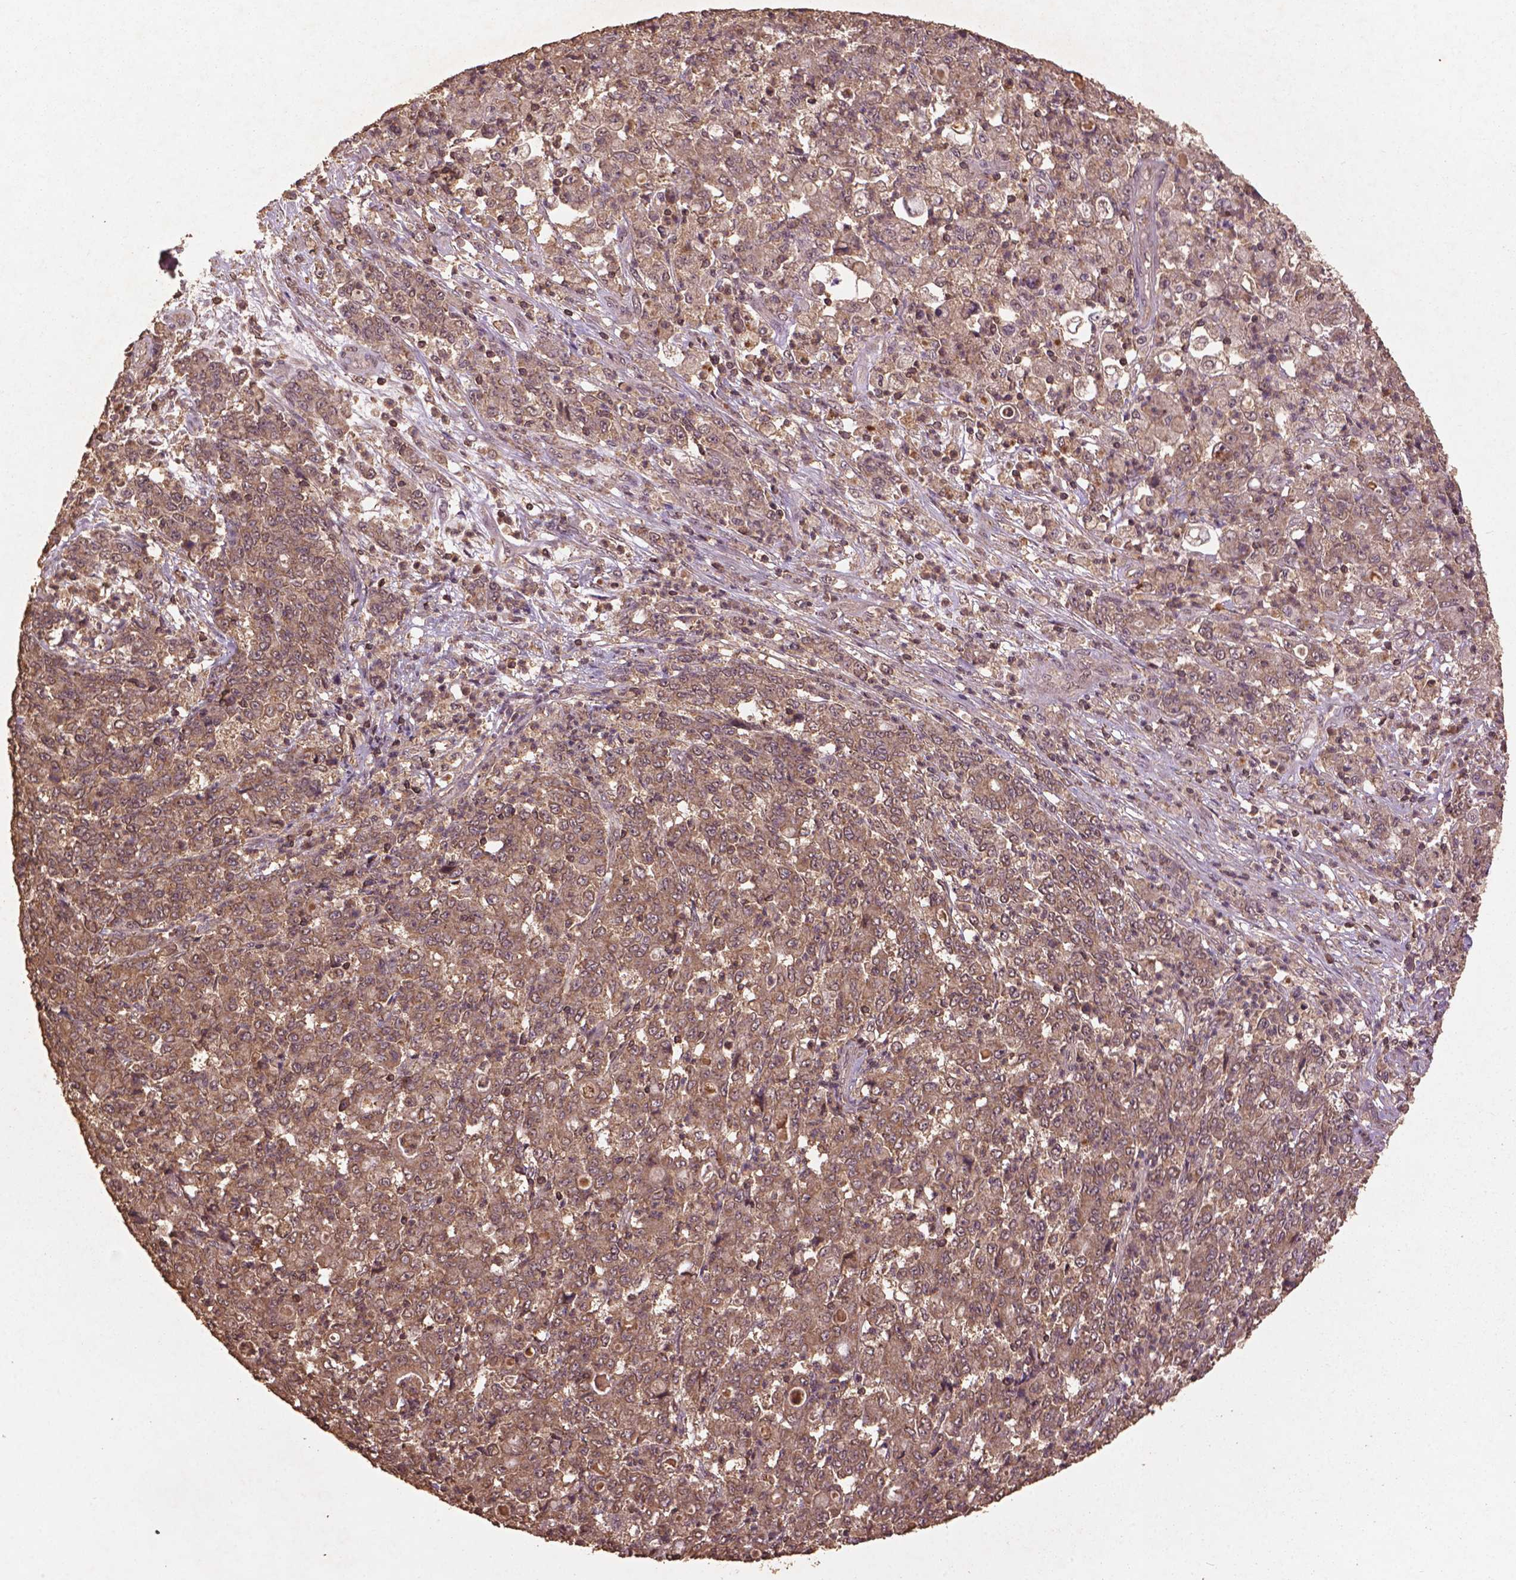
{"staining": {"intensity": "weak", "quantity": ">75%", "location": "cytoplasmic/membranous"}, "tissue": "stomach cancer", "cell_type": "Tumor cells", "image_type": "cancer", "snomed": [{"axis": "morphology", "description": "Adenocarcinoma, NOS"}, {"axis": "topography", "description": "Stomach, lower"}], "caption": "Protein expression analysis of human adenocarcinoma (stomach) reveals weak cytoplasmic/membranous positivity in about >75% of tumor cells.", "gene": "BABAM1", "patient": {"sex": "female", "age": 71}}